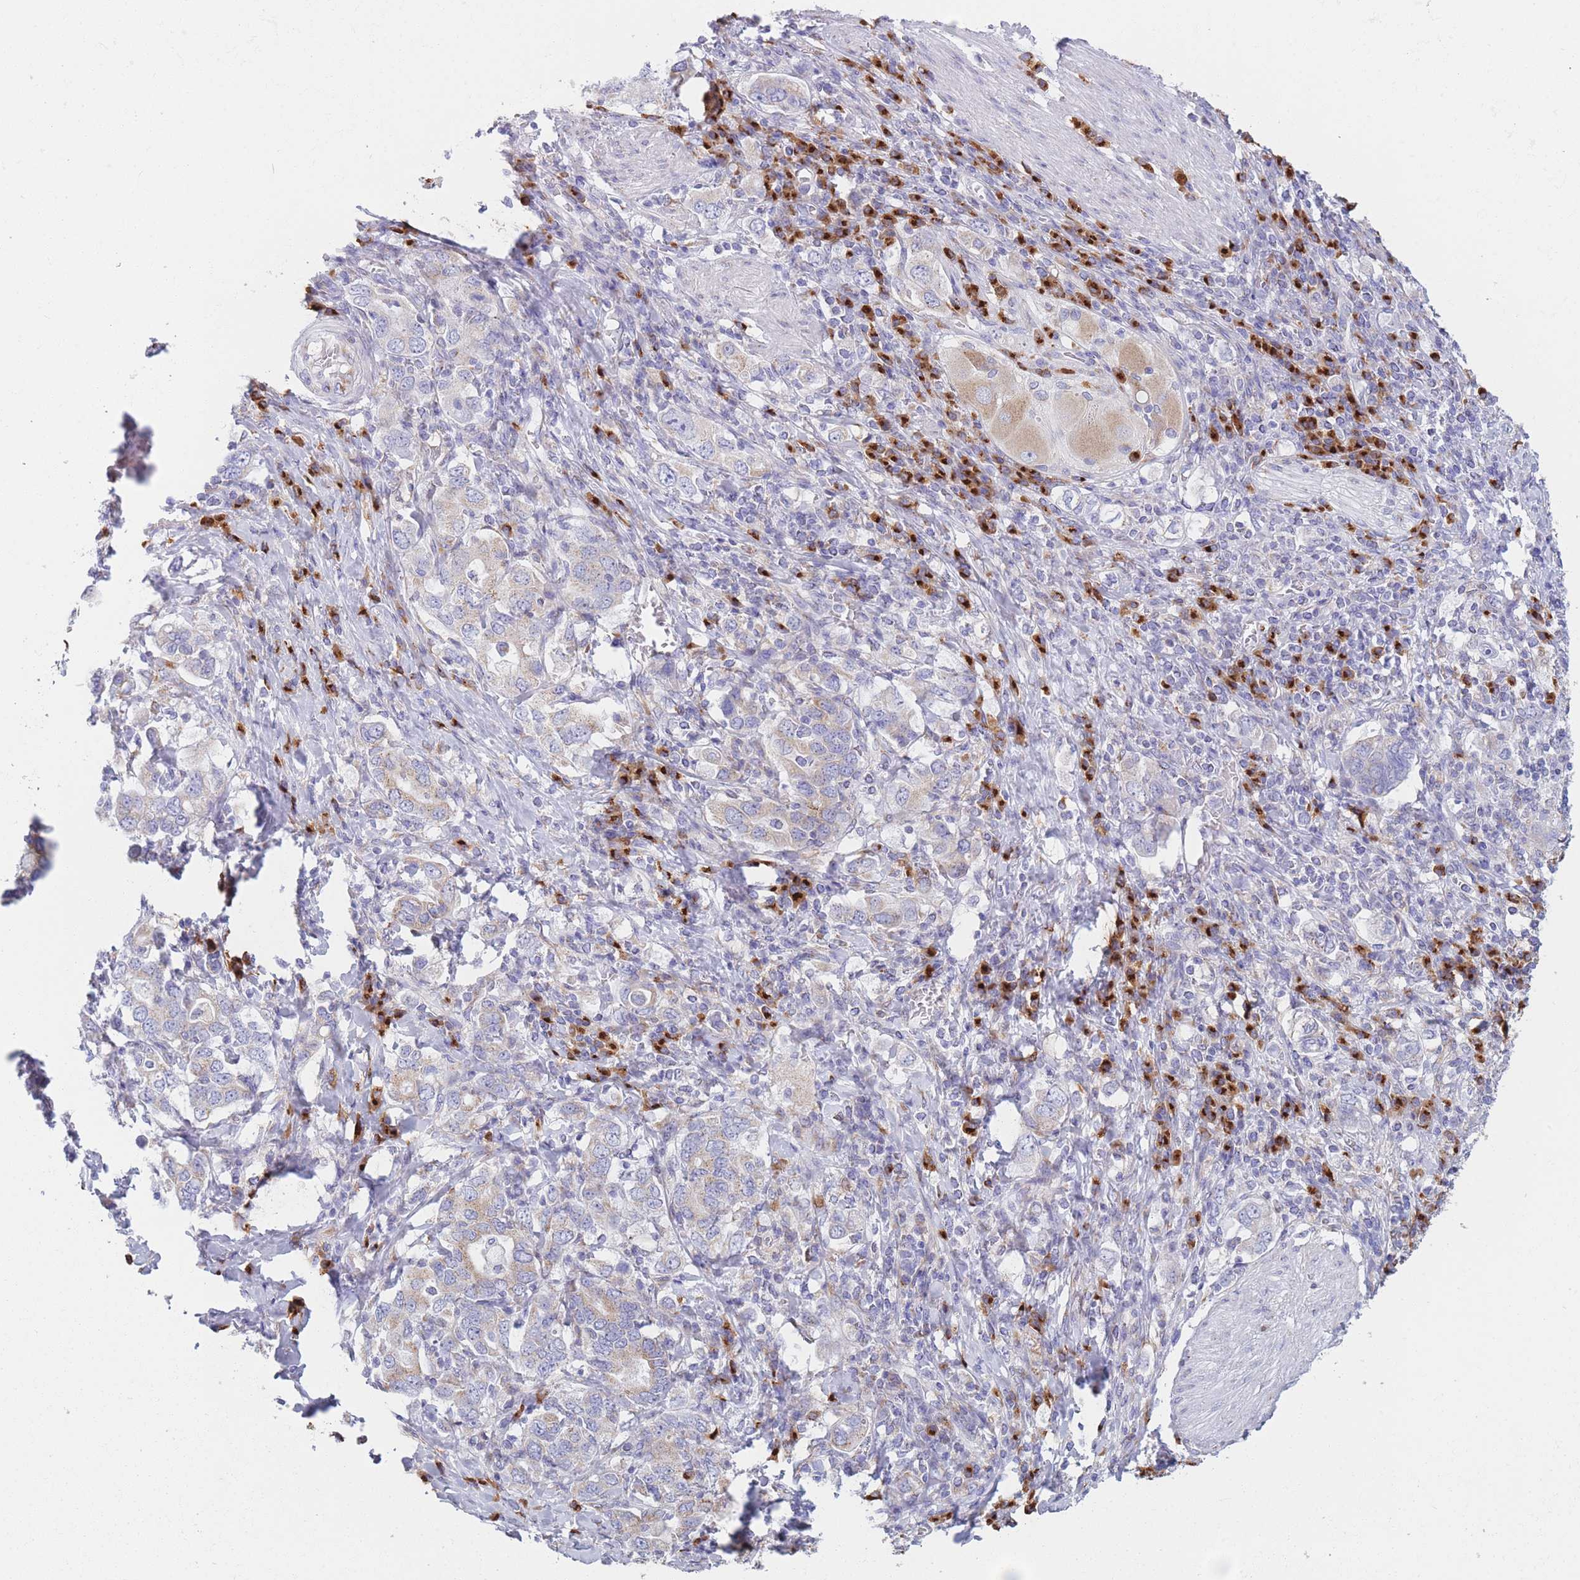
{"staining": {"intensity": "weak", "quantity": "<25%", "location": "cytoplasmic/membranous"}, "tissue": "stomach cancer", "cell_type": "Tumor cells", "image_type": "cancer", "snomed": [{"axis": "morphology", "description": "Adenocarcinoma, NOS"}, {"axis": "topography", "description": "Stomach, upper"}, {"axis": "topography", "description": "Stomach"}], "caption": "Adenocarcinoma (stomach) stained for a protein using IHC exhibits no expression tumor cells.", "gene": "MRPL30", "patient": {"sex": "male", "age": 62}}